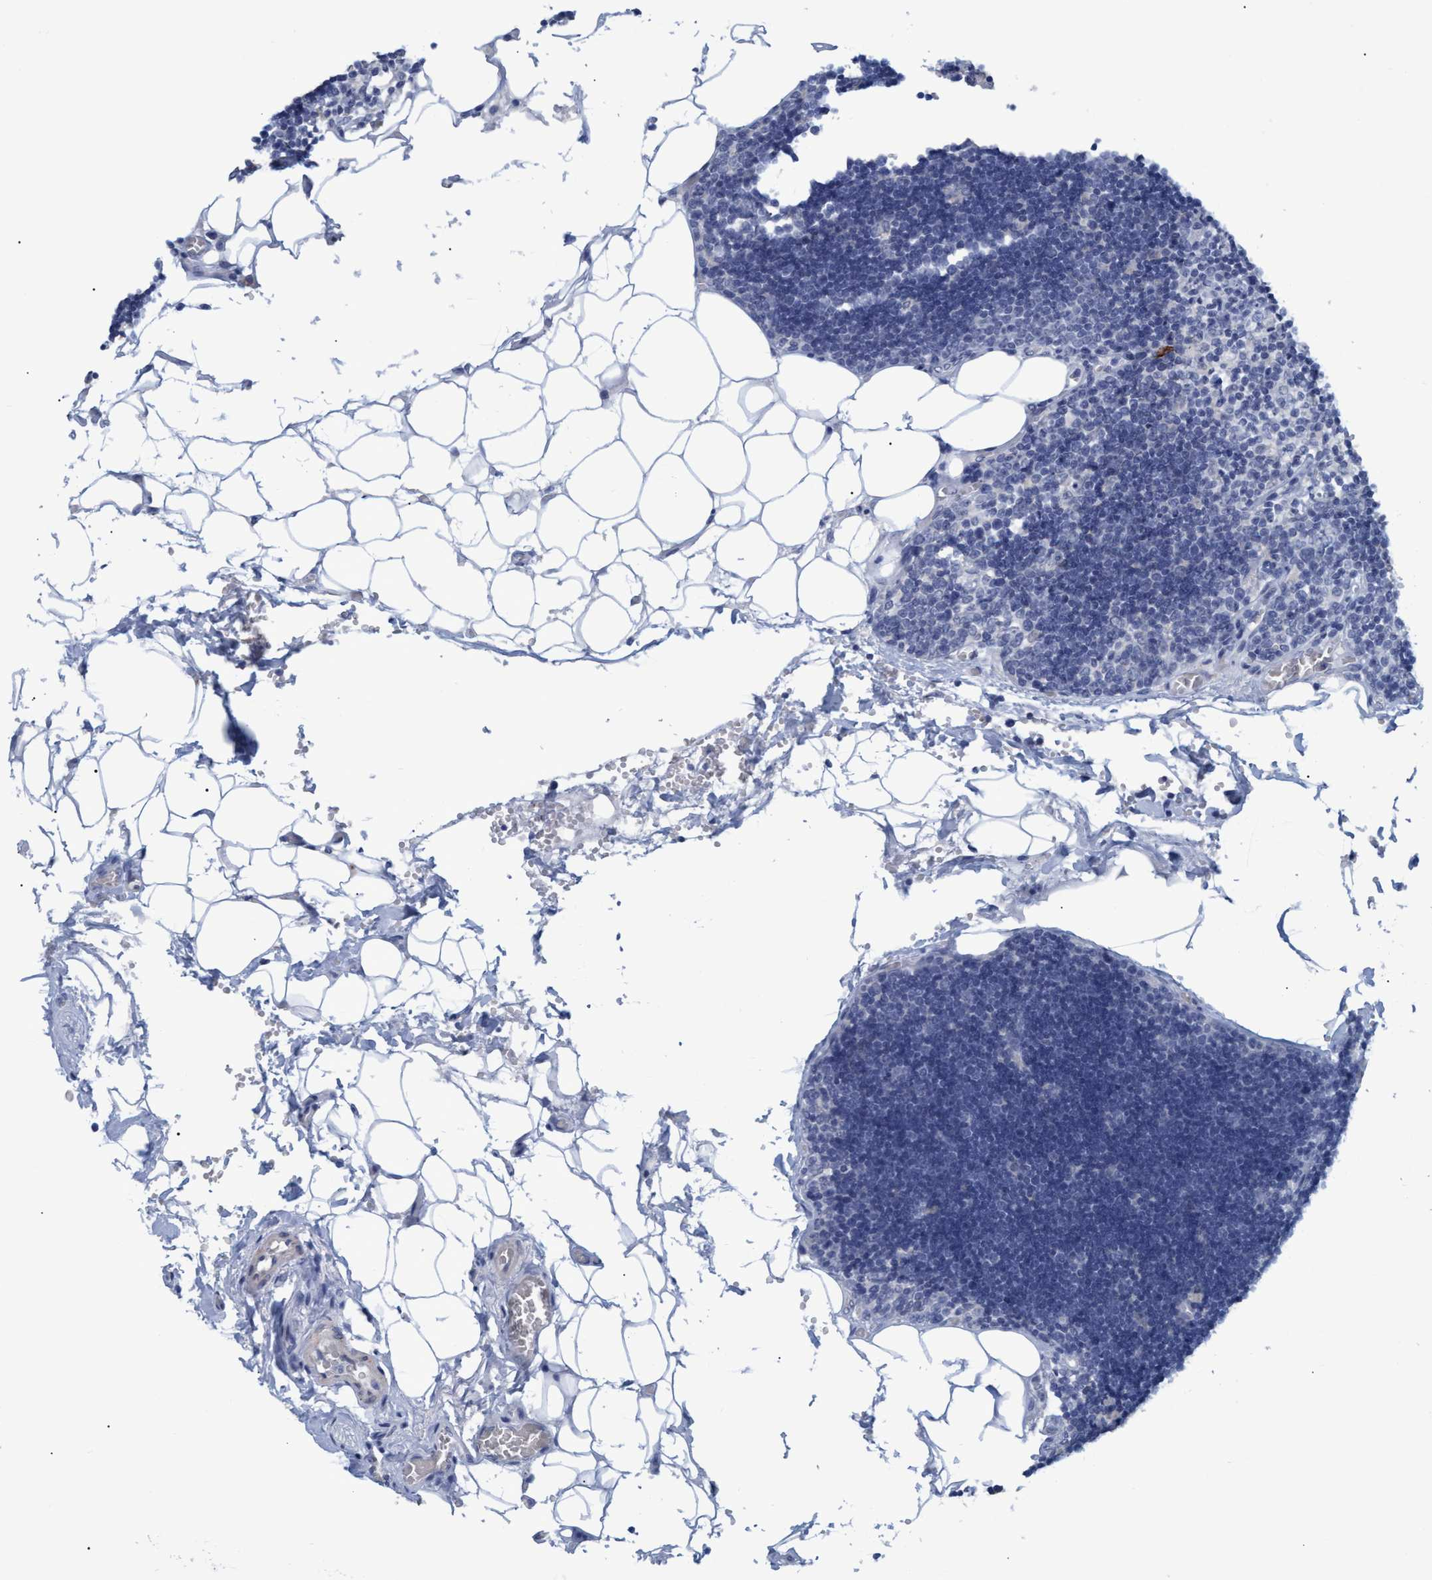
{"staining": {"intensity": "negative", "quantity": "none", "location": "none"}, "tissue": "lymph node", "cell_type": "Germinal center cells", "image_type": "normal", "snomed": [{"axis": "morphology", "description": "Normal tissue, NOS"}, {"axis": "topography", "description": "Lymph node"}], "caption": "This is an IHC histopathology image of unremarkable human lymph node. There is no expression in germinal center cells.", "gene": "SSTR3", "patient": {"sex": "male", "age": 33}}